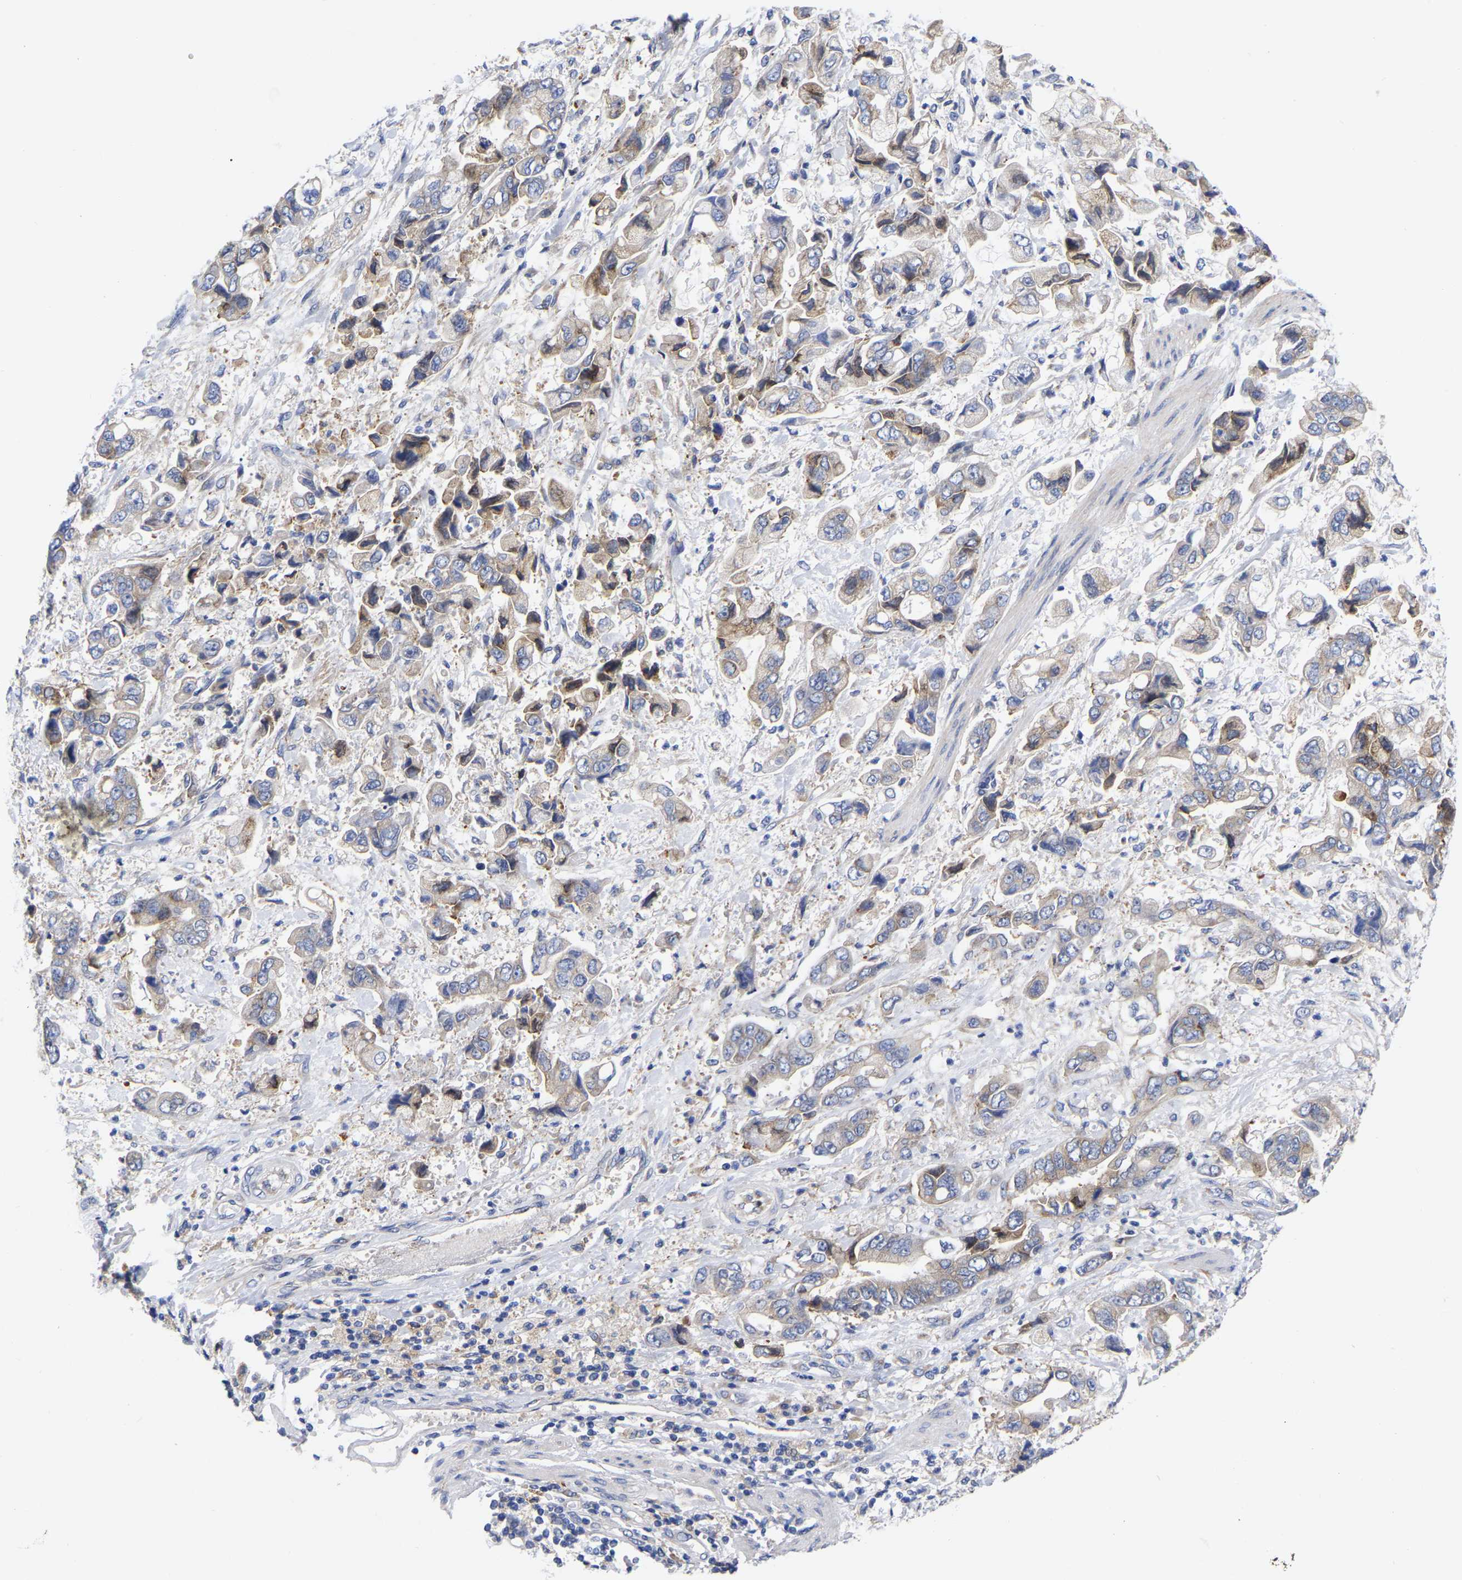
{"staining": {"intensity": "moderate", "quantity": "25%-75%", "location": "cytoplasmic/membranous"}, "tissue": "stomach cancer", "cell_type": "Tumor cells", "image_type": "cancer", "snomed": [{"axis": "morphology", "description": "Normal tissue, NOS"}, {"axis": "morphology", "description": "Adenocarcinoma, NOS"}, {"axis": "topography", "description": "Stomach"}], "caption": "An image of stomach adenocarcinoma stained for a protein demonstrates moderate cytoplasmic/membranous brown staining in tumor cells.", "gene": "CFAP298", "patient": {"sex": "male", "age": 62}}